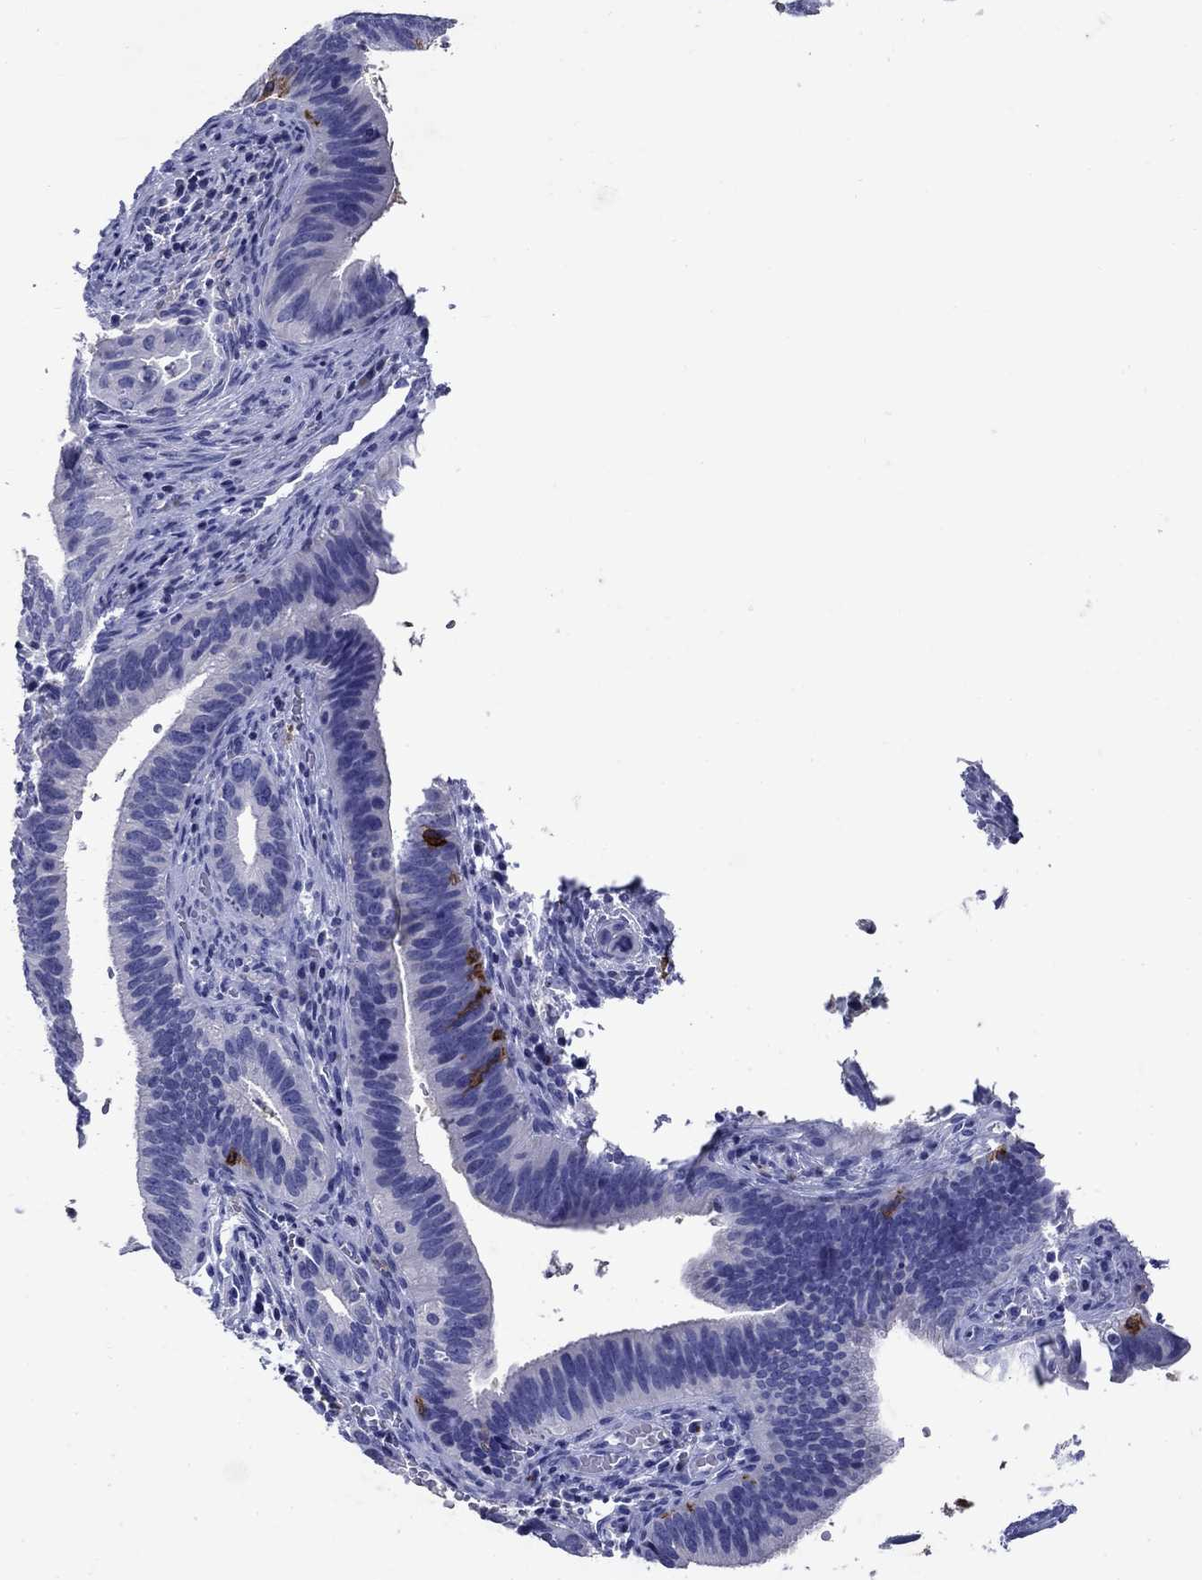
{"staining": {"intensity": "negative", "quantity": "none", "location": "none"}, "tissue": "cervical cancer", "cell_type": "Tumor cells", "image_type": "cancer", "snomed": [{"axis": "morphology", "description": "Adenocarcinoma, NOS"}, {"axis": "topography", "description": "Cervix"}], "caption": "This is an immunohistochemistry (IHC) micrograph of human cervical cancer. There is no positivity in tumor cells.", "gene": "CD1A", "patient": {"sex": "female", "age": 42}}